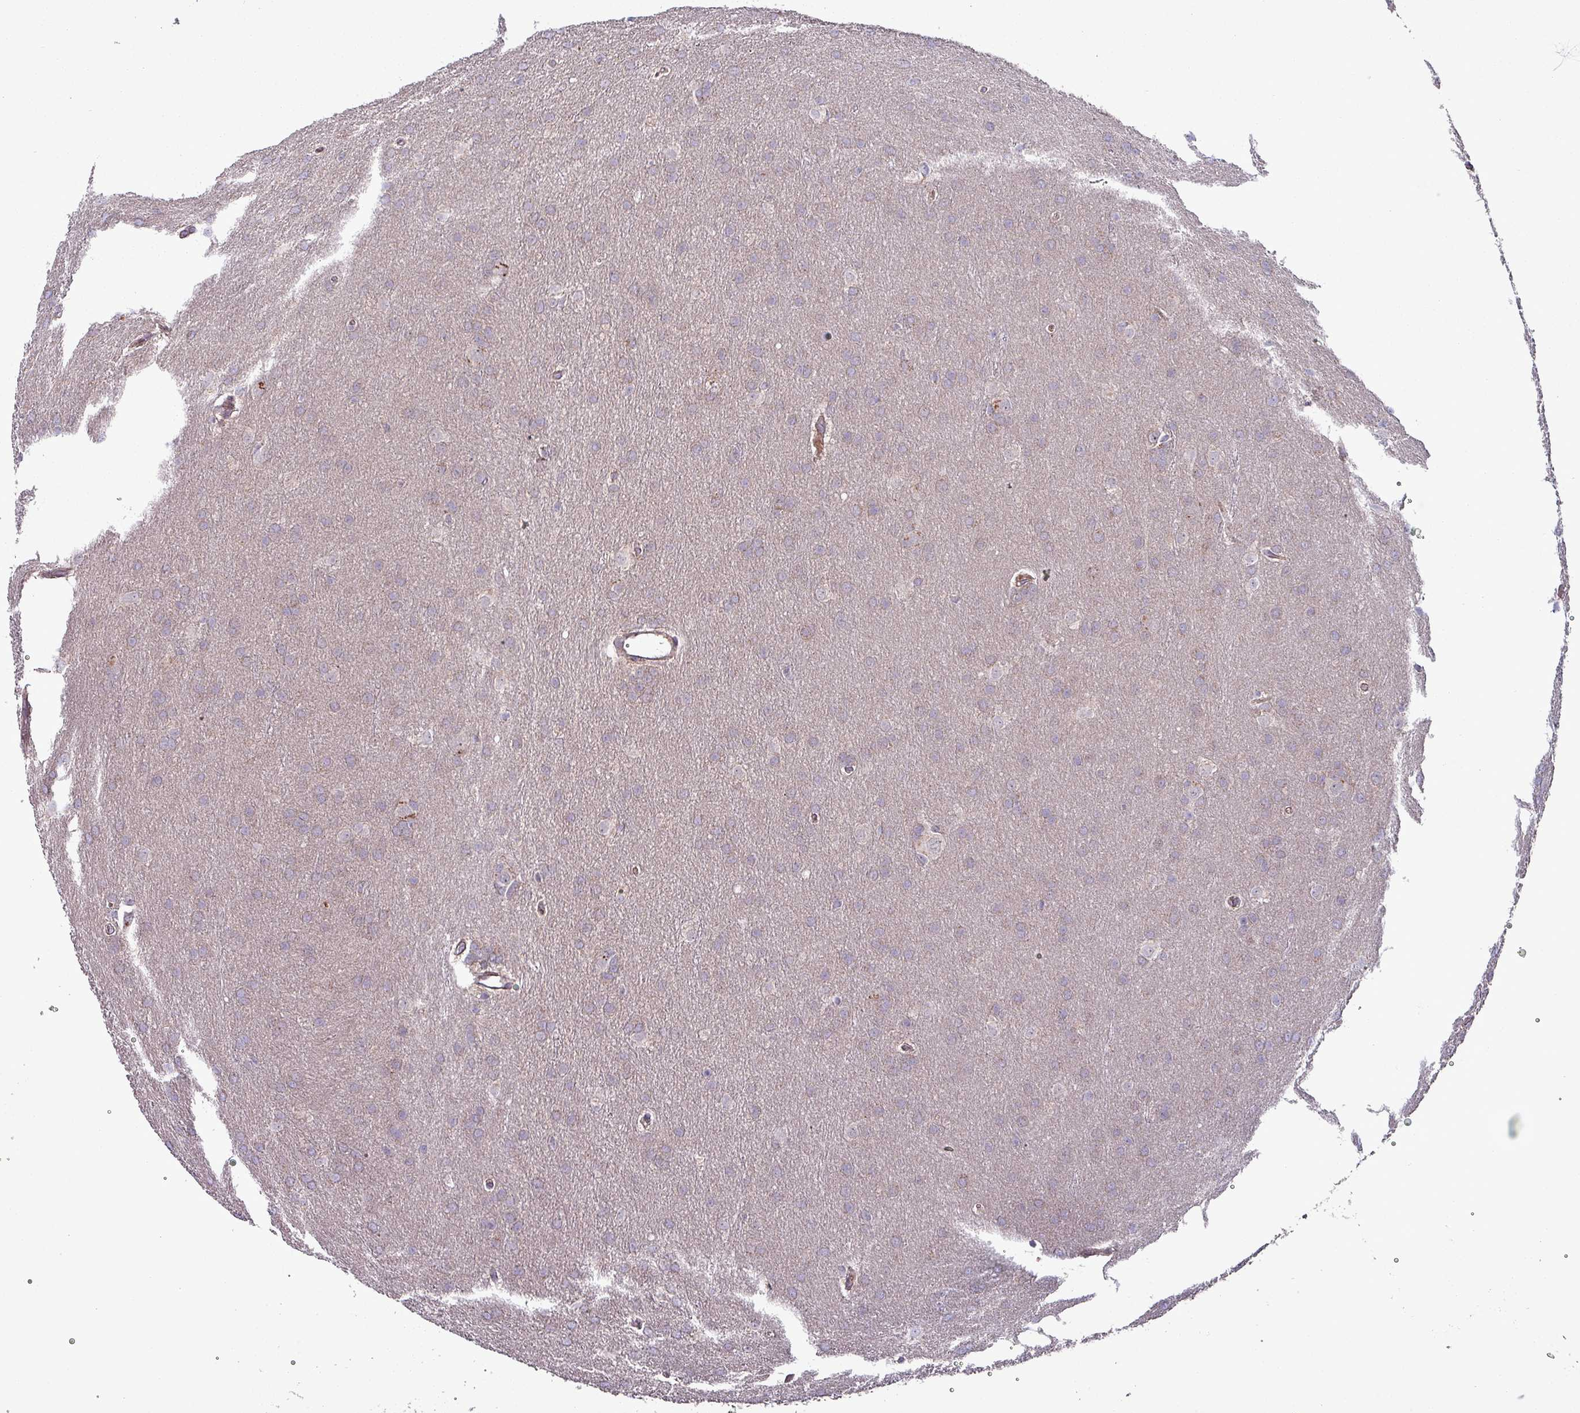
{"staining": {"intensity": "negative", "quantity": "none", "location": "none"}, "tissue": "glioma", "cell_type": "Tumor cells", "image_type": "cancer", "snomed": [{"axis": "morphology", "description": "Glioma, malignant, Low grade"}, {"axis": "topography", "description": "Brain"}], "caption": "Immunohistochemistry of human malignant low-grade glioma demonstrates no expression in tumor cells.", "gene": "ZNF322", "patient": {"sex": "female", "age": 32}}